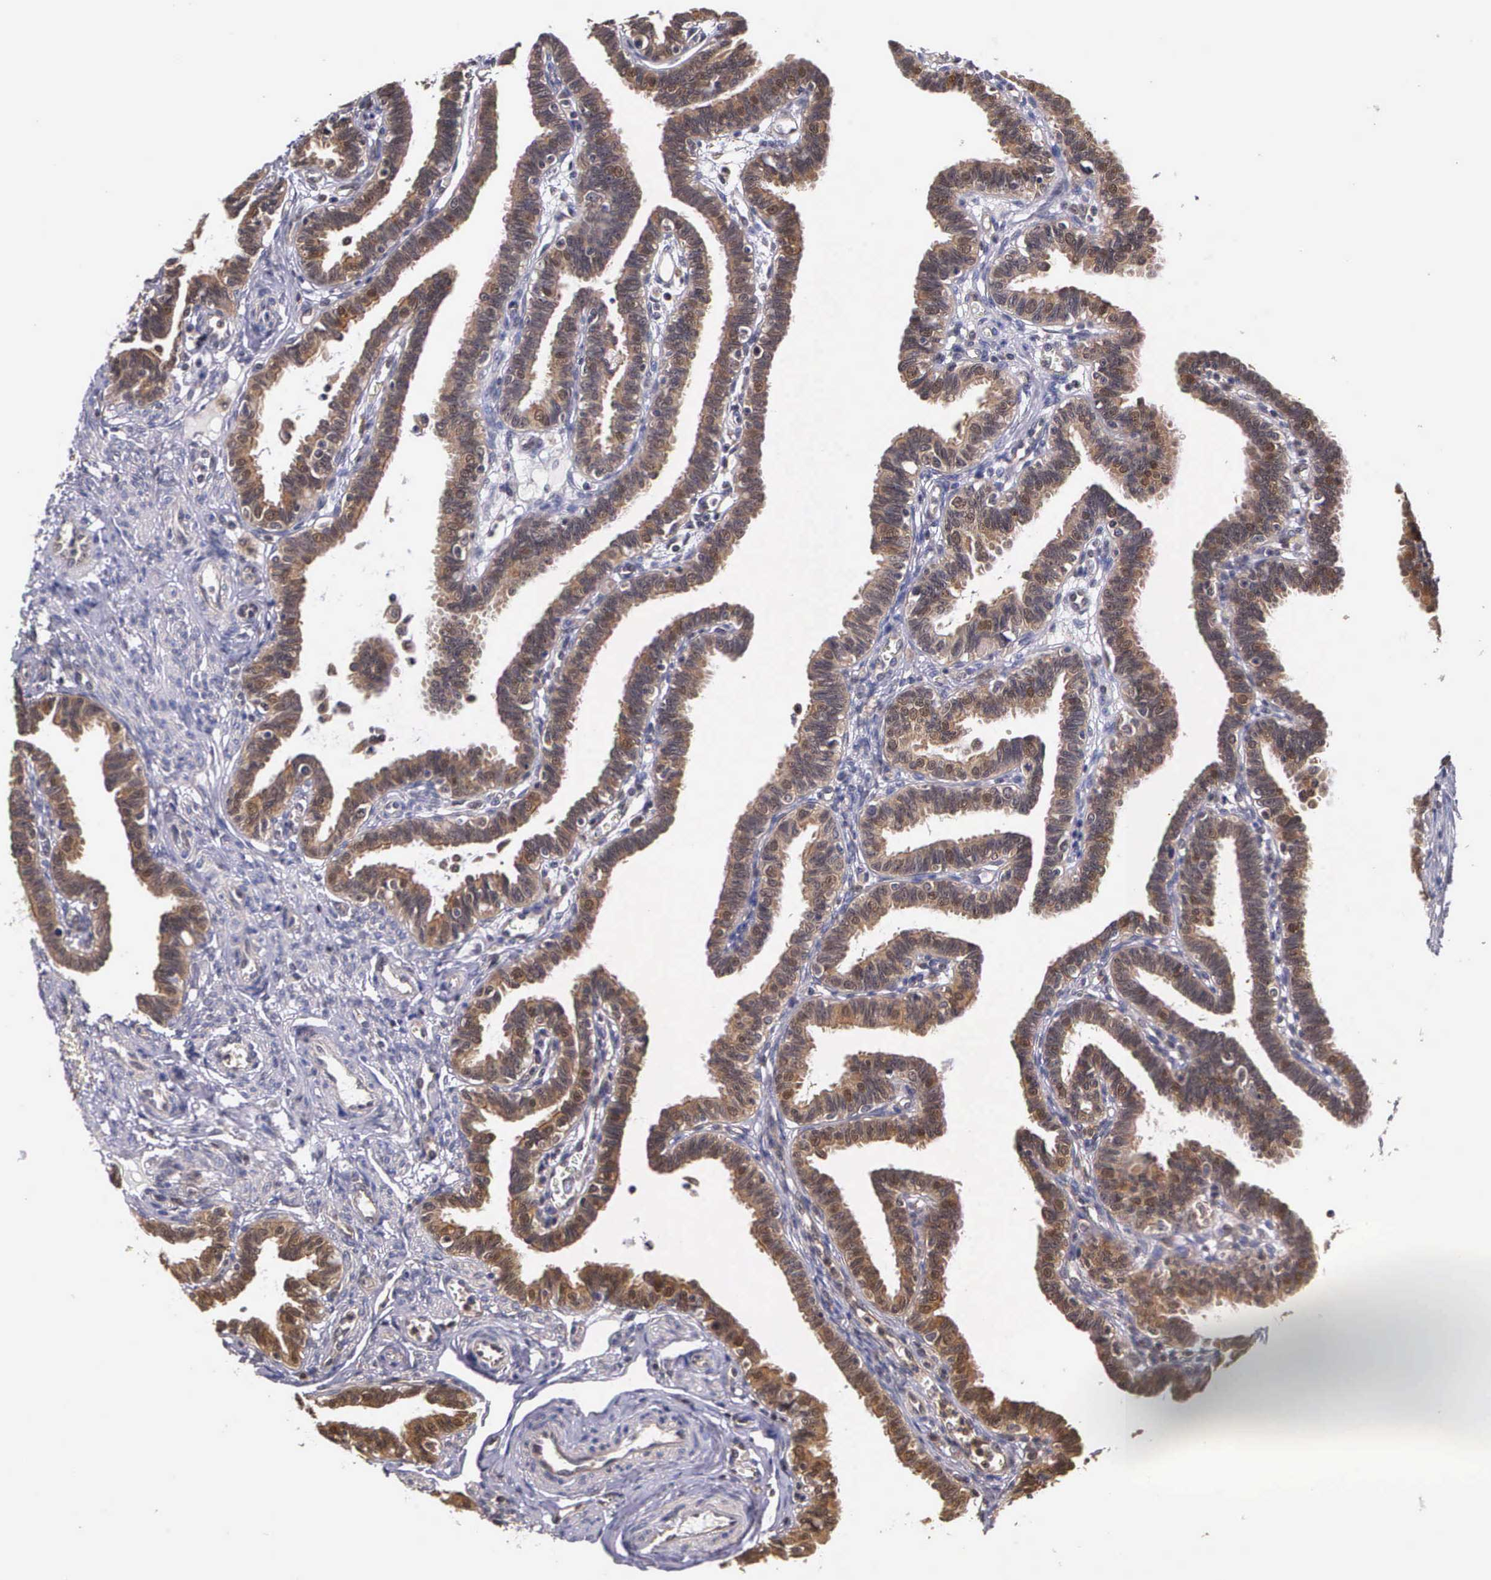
{"staining": {"intensity": "strong", "quantity": ">75%", "location": "cytoplasmic/membranous"}, "tissue": "fallopian tube", "cell_type": "Glandular cells", "image_type": "normal", "snomed": [{"axis": "morphology", "description": "Normal tissue, NOS"}, {"axis": "topography", "description": "Fallopian tube"}], "caption": "About >75% of glandular cells in benign human fallopian tube reveal strong cytoplasmic/membranous protein staining as visualized by brown immunohistochemical staining.", "gene": "IGBP1P2", "patient": {"sex": "female", "age": 41}}